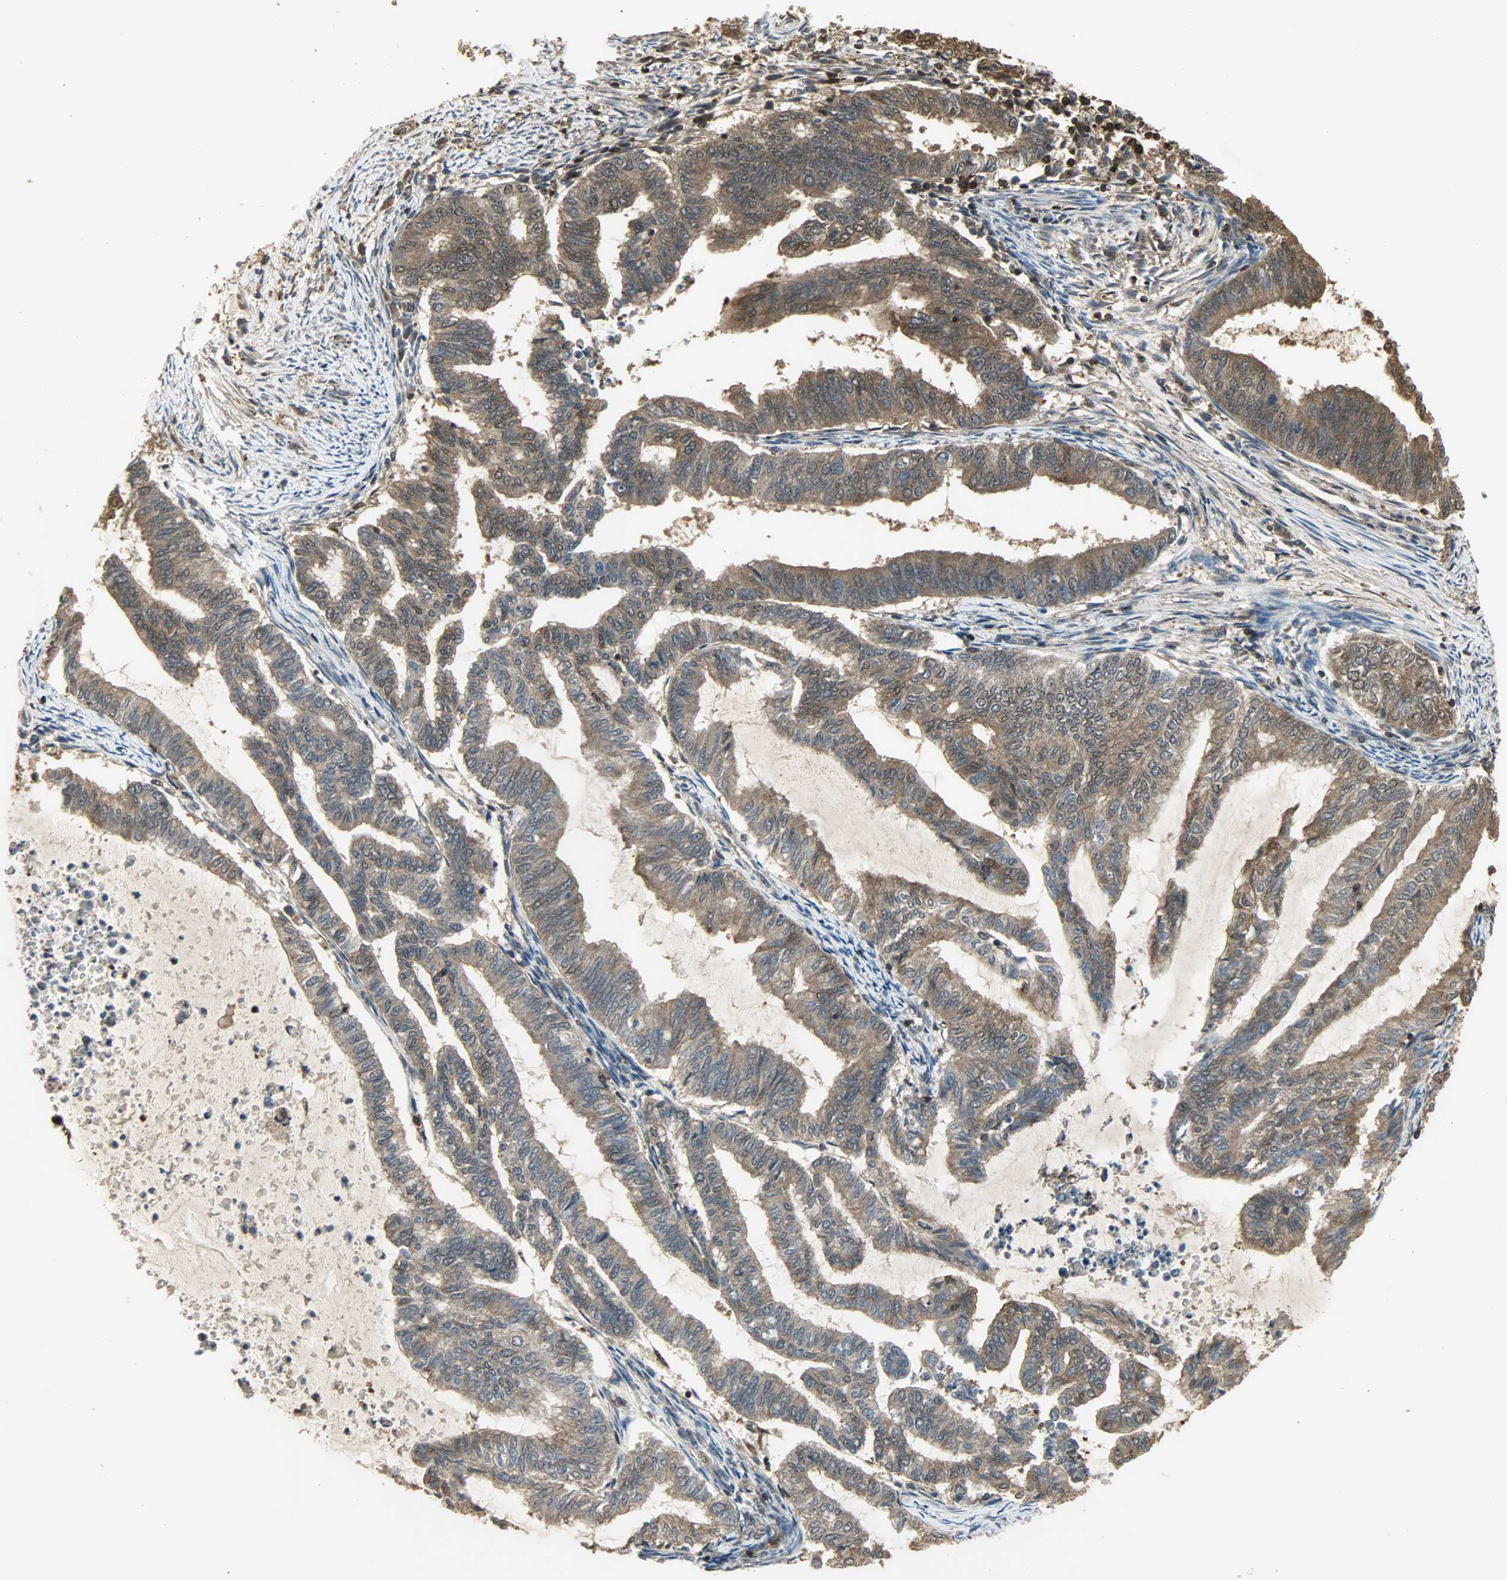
{"staining": {"intensity": "strong", "quantity": ">75%", "location": "cytoplasmic/membranous,nuclear"}, "tissue": "endometrial cancer", "cell_type": "Tumor cells", "image_type": "cancer", "snomed": [{"axis": "morphology", "description": "Adenocarcinoma, NOS"}, {"axis": "topography", "description": "Endometrium"}], "caption": "Human endometrial cancer stained with a protein marker reveals strong staining in tumor cells.", "gene": "YWHAZ", "patient": {"sex": "female", "age": 79}}